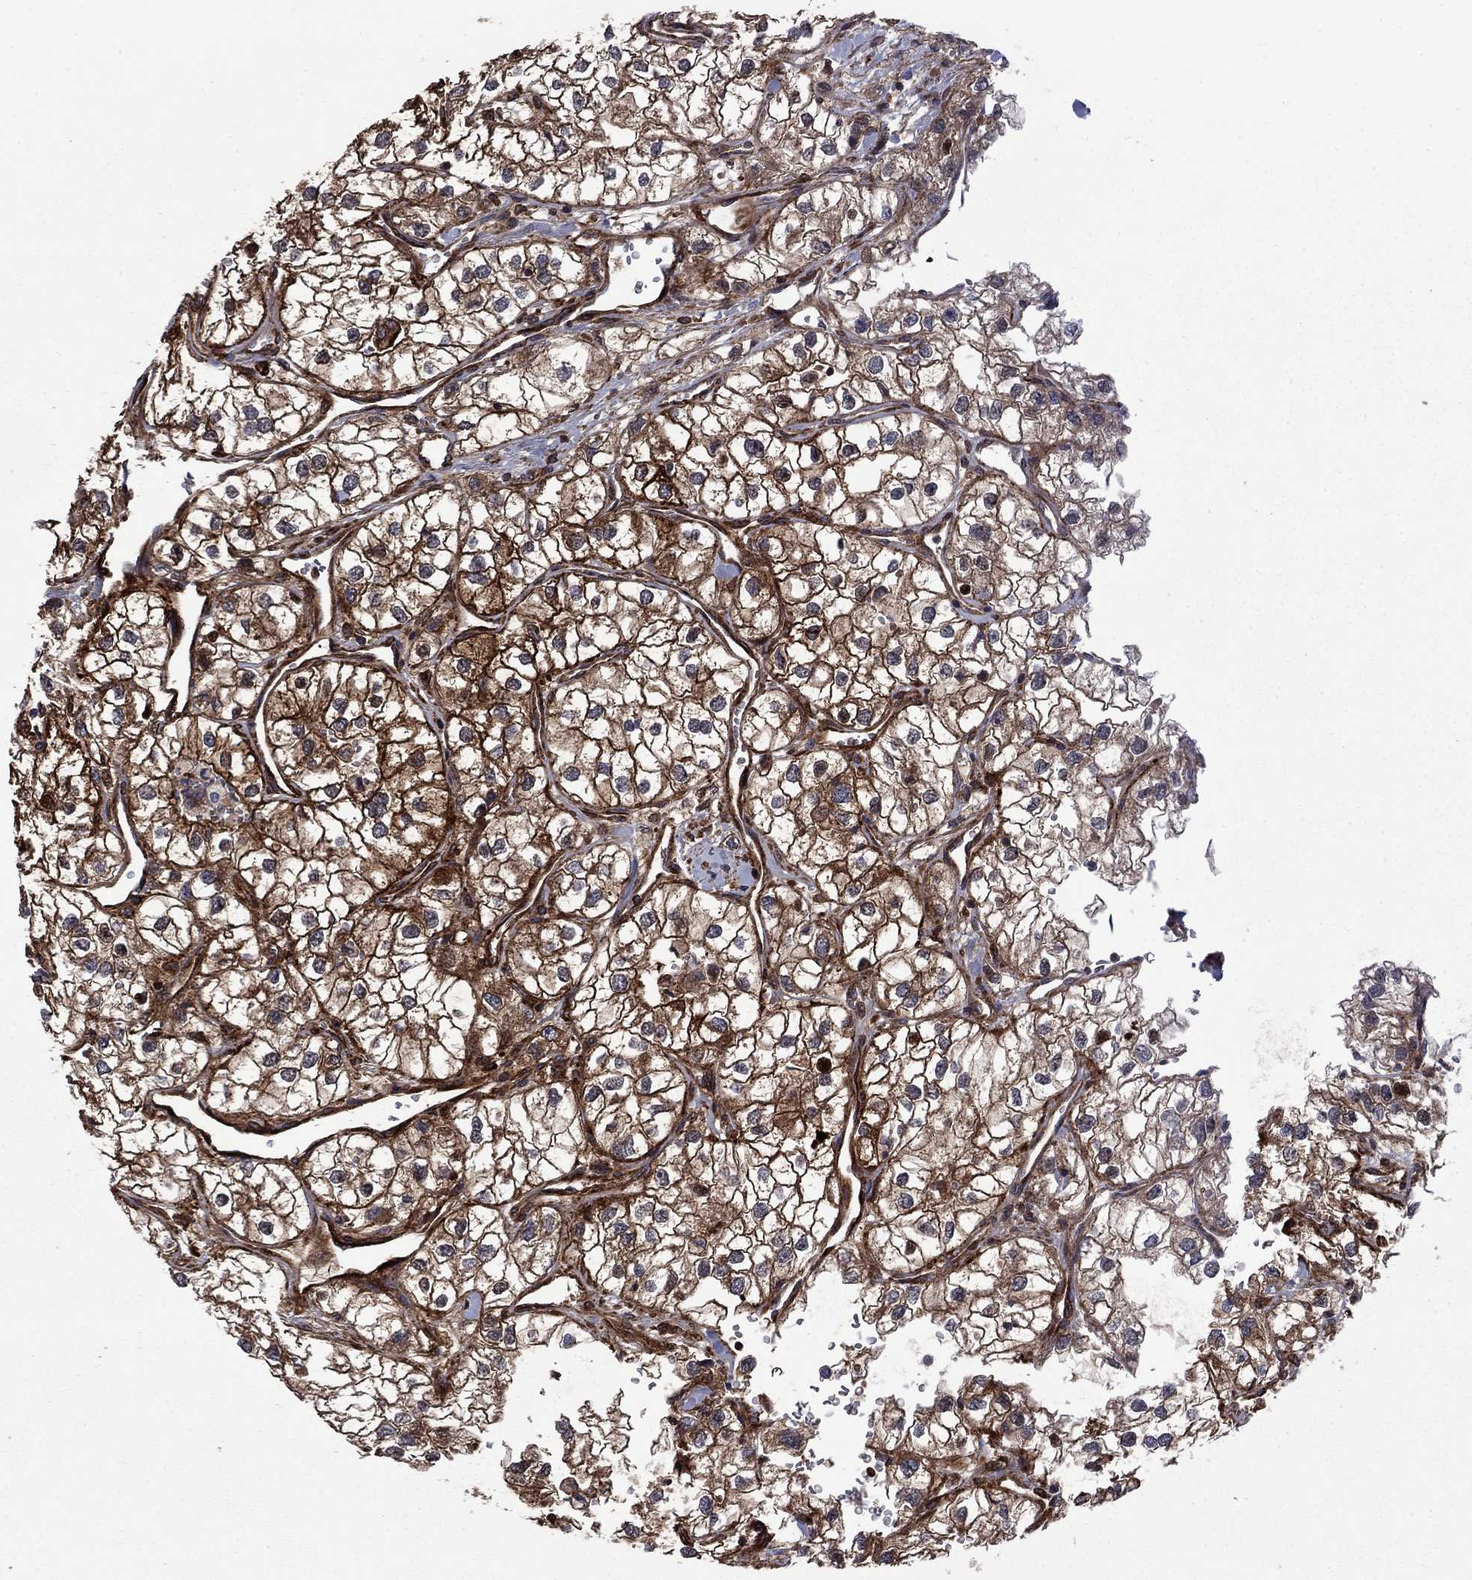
{"staining": {"intensity": "strong", "quantity": ">75%", "location": "cytoplasmic/membranous"}, "tissue": "renal cancer", "cell_type": "Tumor cells", "image_type": "cancer", "snomed": [{"axis": "morphology", "description": "Adenocarcinoma, NOS"}, {"axis": "topography", "description": "Kidney"}], "caption": "Tumor cells reveal high levels of strong cytoplasmic/membranous positivity in about >75% of cells in adenocarcinoma (renal).", "gene": "HDAC4", "patient": {"sex": "male", "age": 59}}